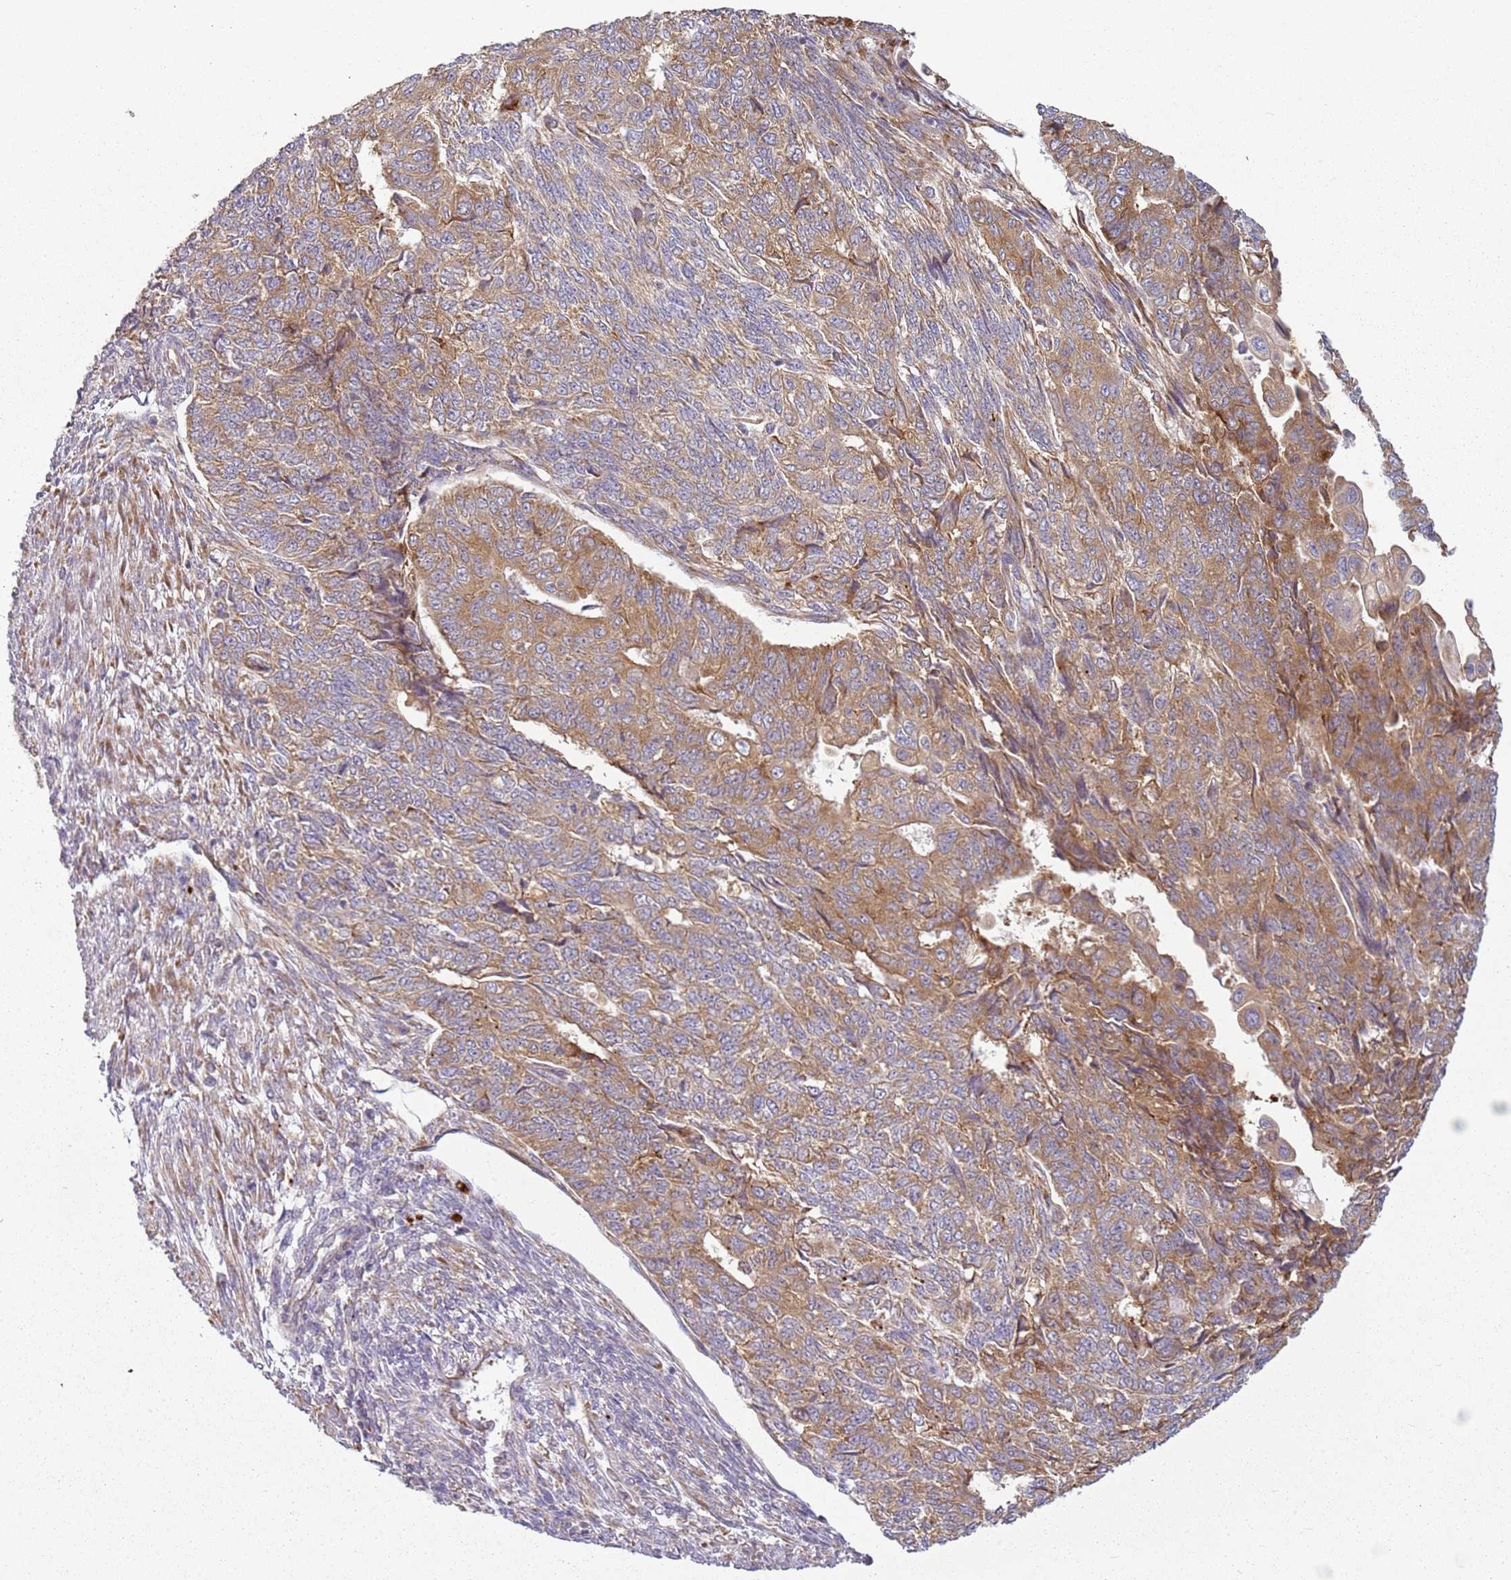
{"staining": {"intensity": "moderate", "quantity": ">75%", "location": "cytoplasmic/membranous"}, "tissue": "endometrial cancer", "cell_type": "Tumor cells", "image_type": "cancer", "snomed": [{"axis": "morphology", "description": "Adenocarcinoma, NOS"}, {"axis": "topography", "description": "Endometrium"}], "caption": "Brown immunohistochemical staining in endometrial cancer demonstrates moderate cytoplasmic/membranous positivity in about >75% of tumor cells.", "gene": "RPS28", "patient": {"sex": "female", "age": 32}}